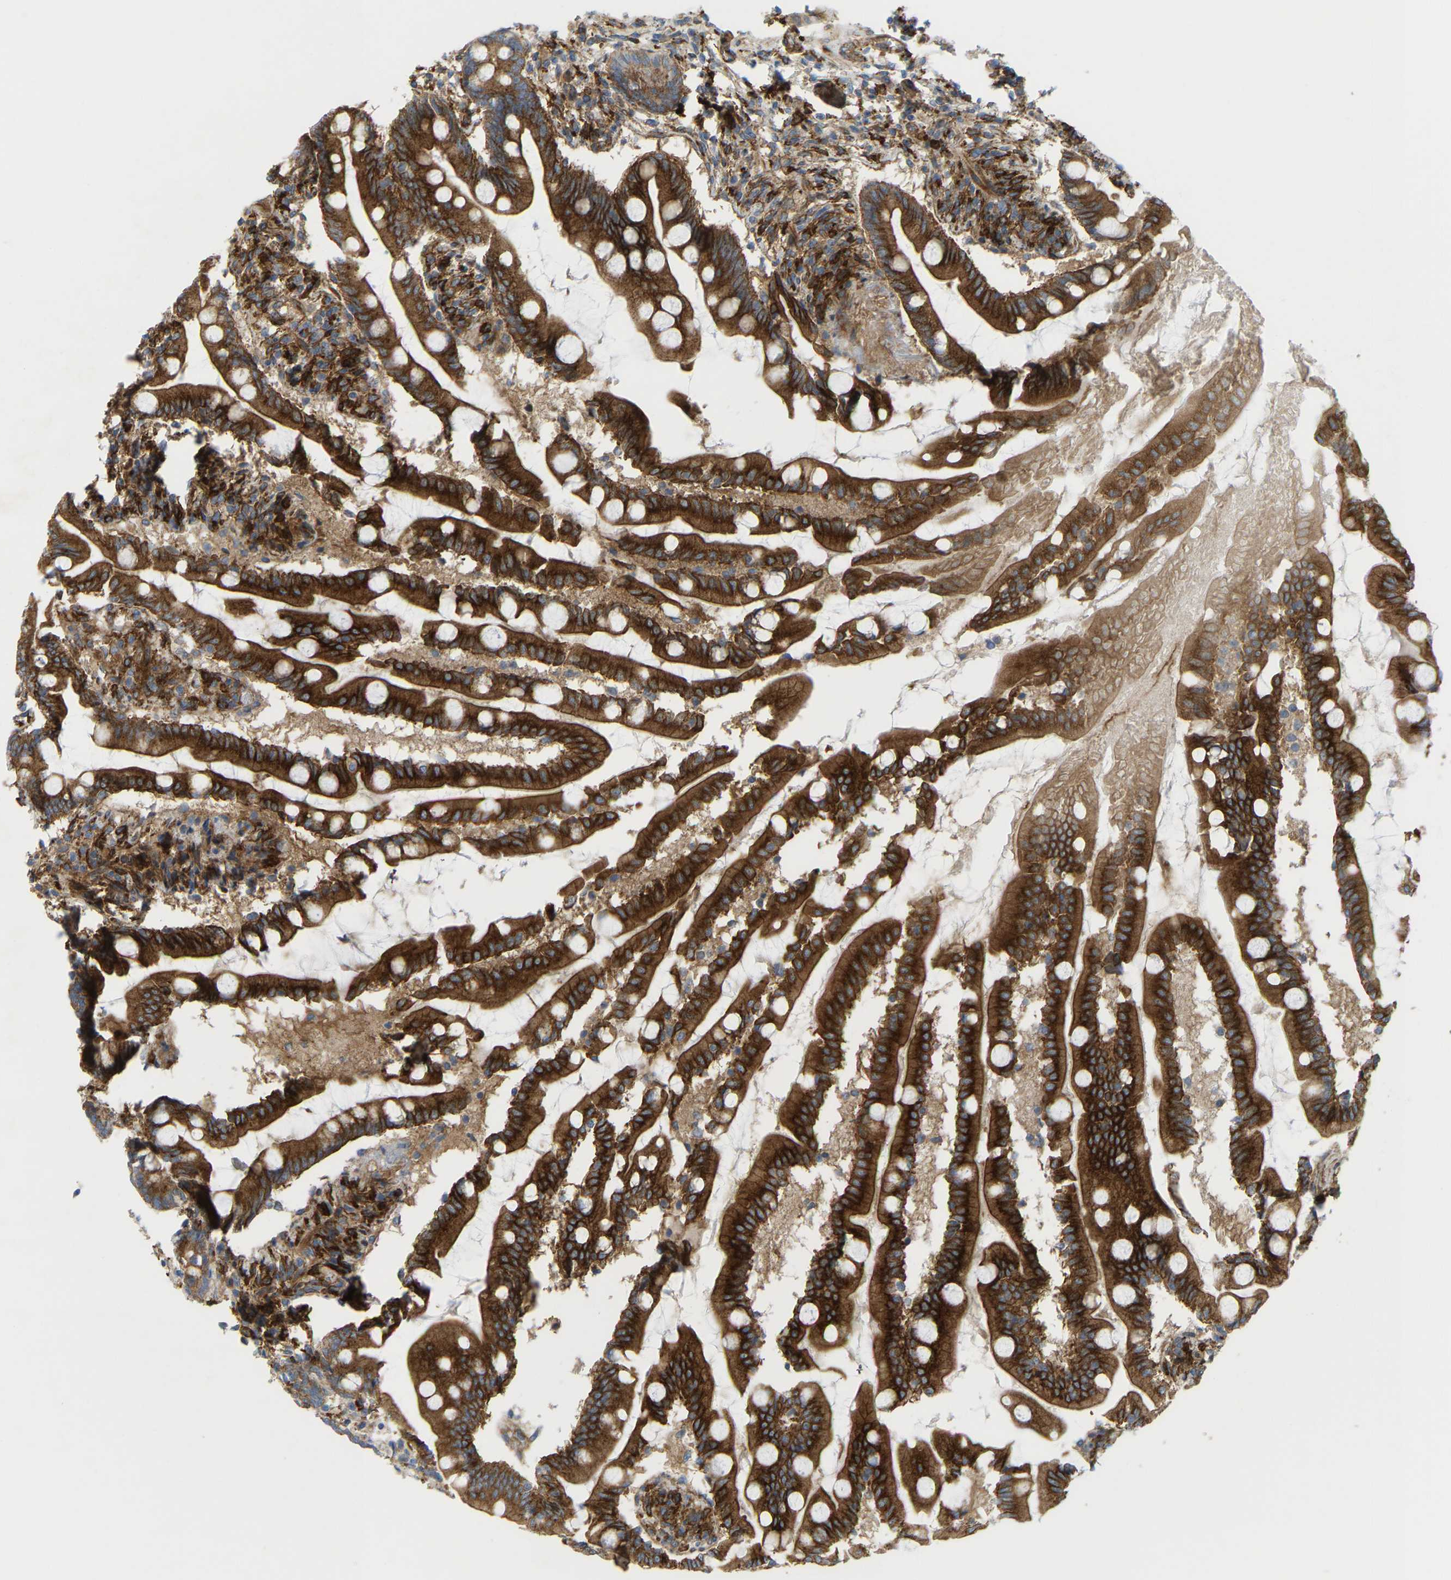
{"staining": {"intensity": "strong", "quantity": ">75%", "location": "cytoplasmic/membranous"}, "tissue": "small intestine", "cell_type": "Glandular cells", "image_type": "normal", "snomed": [{"axis": "morphology", "description": "Normal tissue, NOS"}, {"axis": "topography", "description": "Small intestine"}], "caption": "Small intestine stained with immunohistochemistry (IHC) demonstrates strong cytoplasmic/membranous staining in approximately >75% of glandular cells.", "gene": "PICALM", "patient": {"sex": "female", "age": 56}}